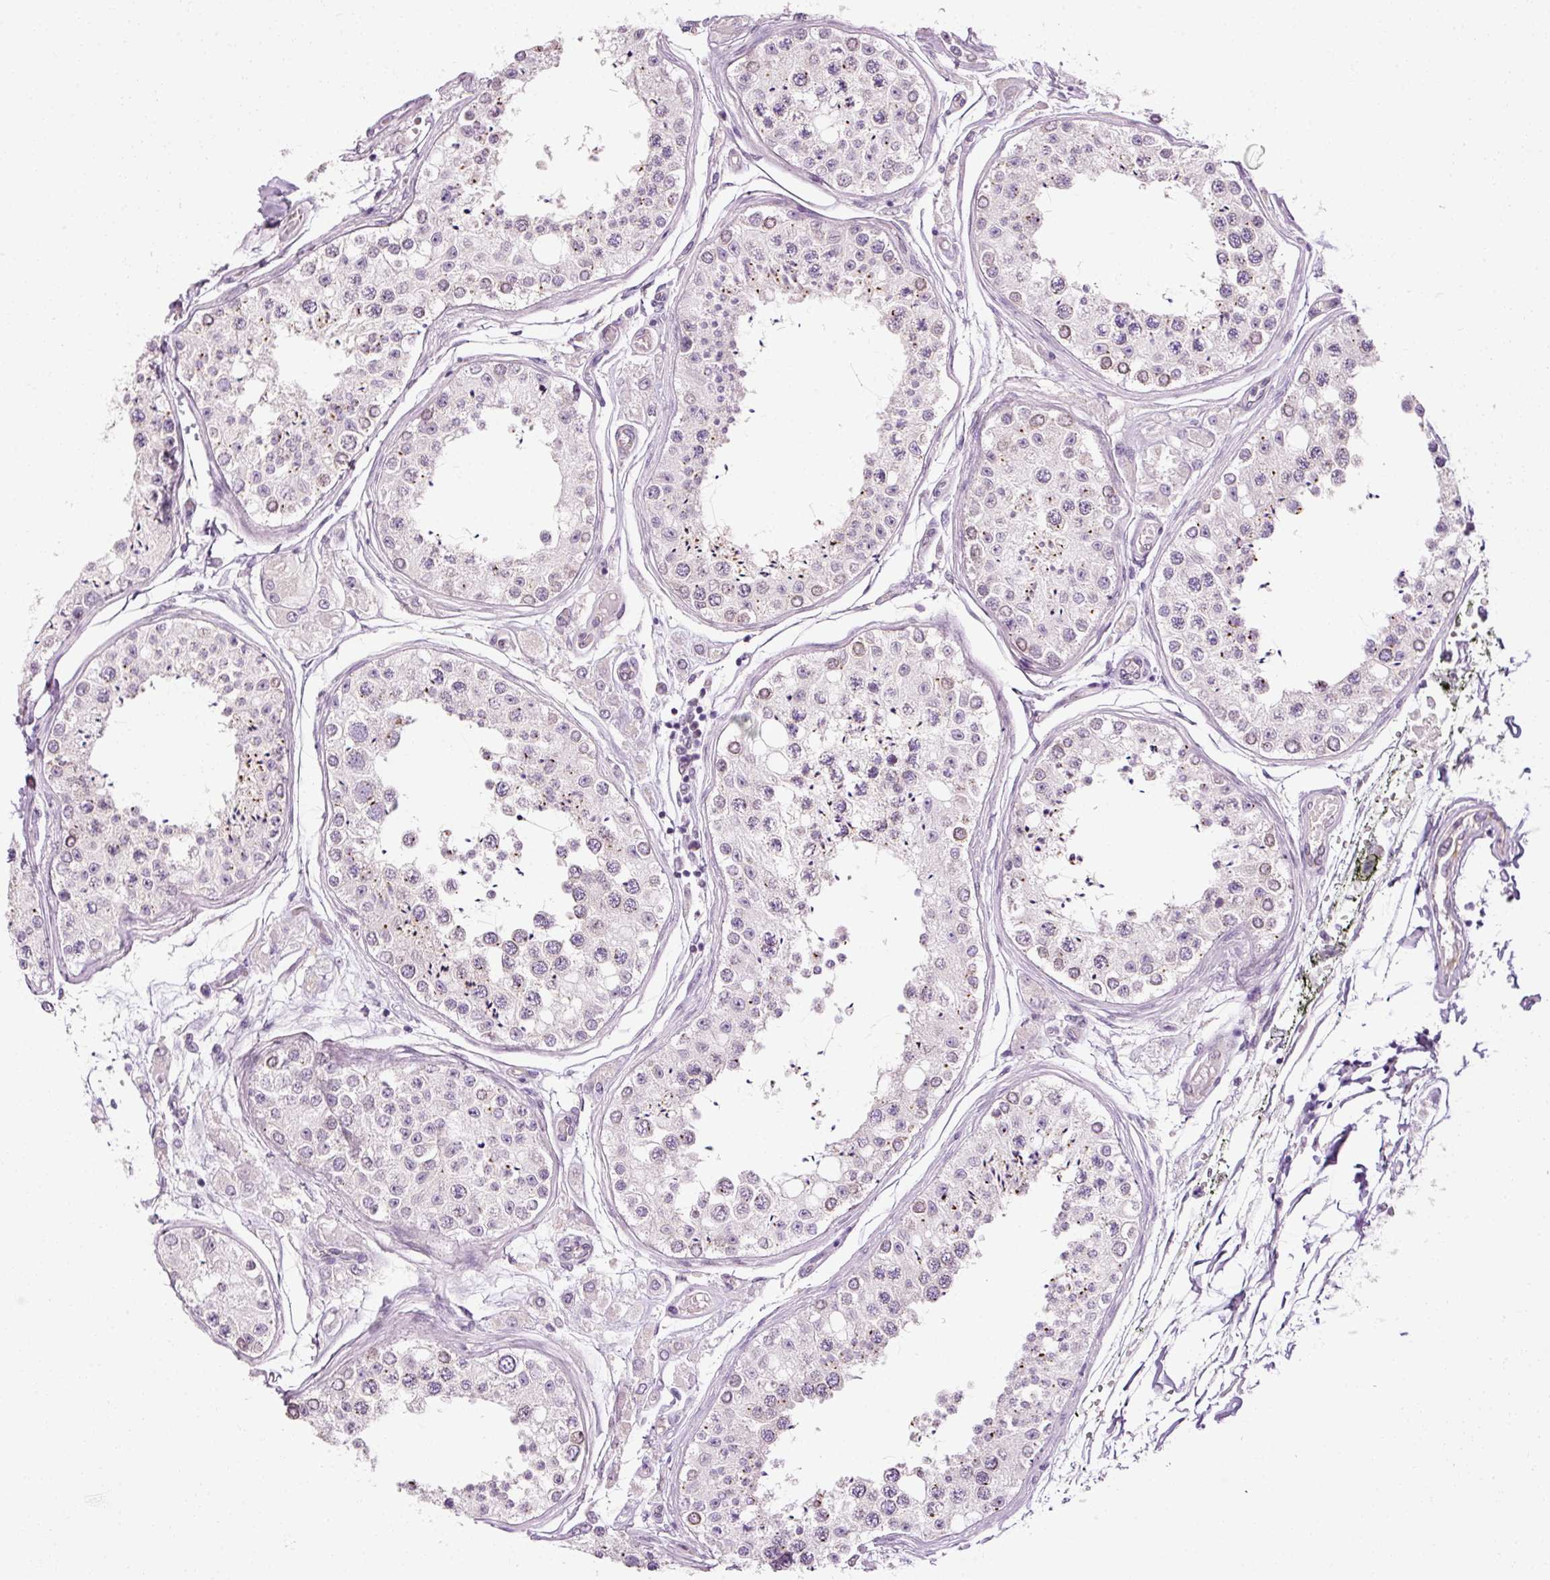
{"staining": {"intensity": "weak", "quantity": "25%-75%", "location": "cytoplasmic/membranous"}, "tissue": "testis", "cell_type": "Cells in seminiferous ducts", "image_type": "normal", "snomed": [{"axis": "morphology", "description": "Normal tissue, NOS"}, {"axis": "topography", "description": "Testis"}], "caption": "An image of human testis stained for a protein exhibits weak cytoplasmic/membranous brown staining in cells in seminiferous ducts. The staining is performed using DAB brown chromogen to label protein expression. The nuclei are counter-stained blue using hematoxylin.", "gene": "ANKRD20A1", "patient": {"sex": "male", "age": 25}}